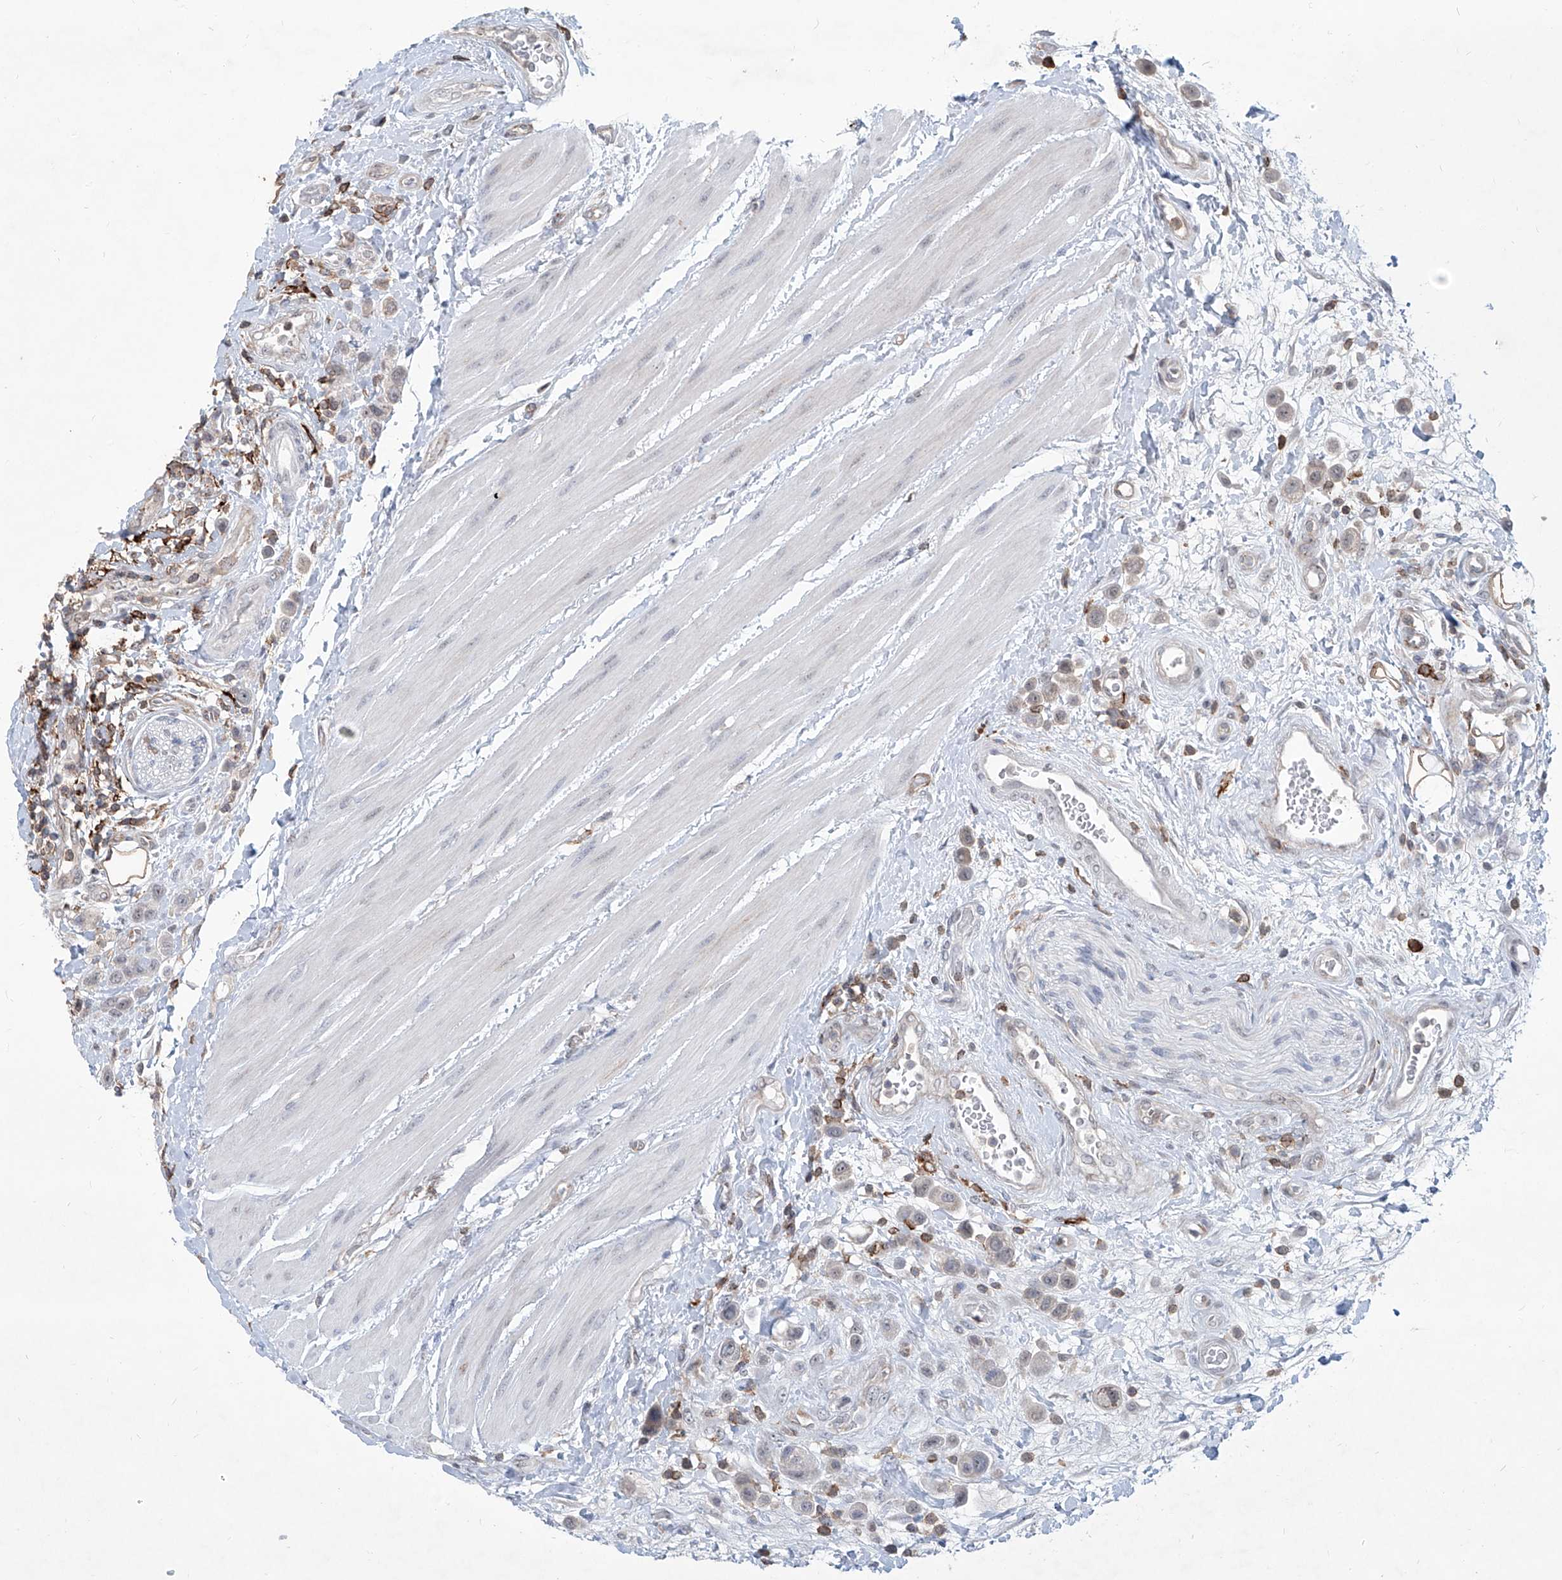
{"staining": {"intensity": "negative", "quantity": "none", "location": "none"}, "tissue": "urothelial cancer", "cell_type": "Tumor cells", "image_type": "cancer", "snomed": [{"axis": "morphology", "description": "Urothelial carcinoma, High grade"}, {"axis": "topography", "description": "Urinary bladder"}], "caption": "This is a micrograph of immunohistochemistry staining of urothelial carcinoma (high-grade), which shows no staining in tumor cells. (Brightfield microscopy of DAB immunohistochemistry (IHC) at high magnification).", "gene": "ZBTB48", "patient": {"sex": "male", "age": 50}}